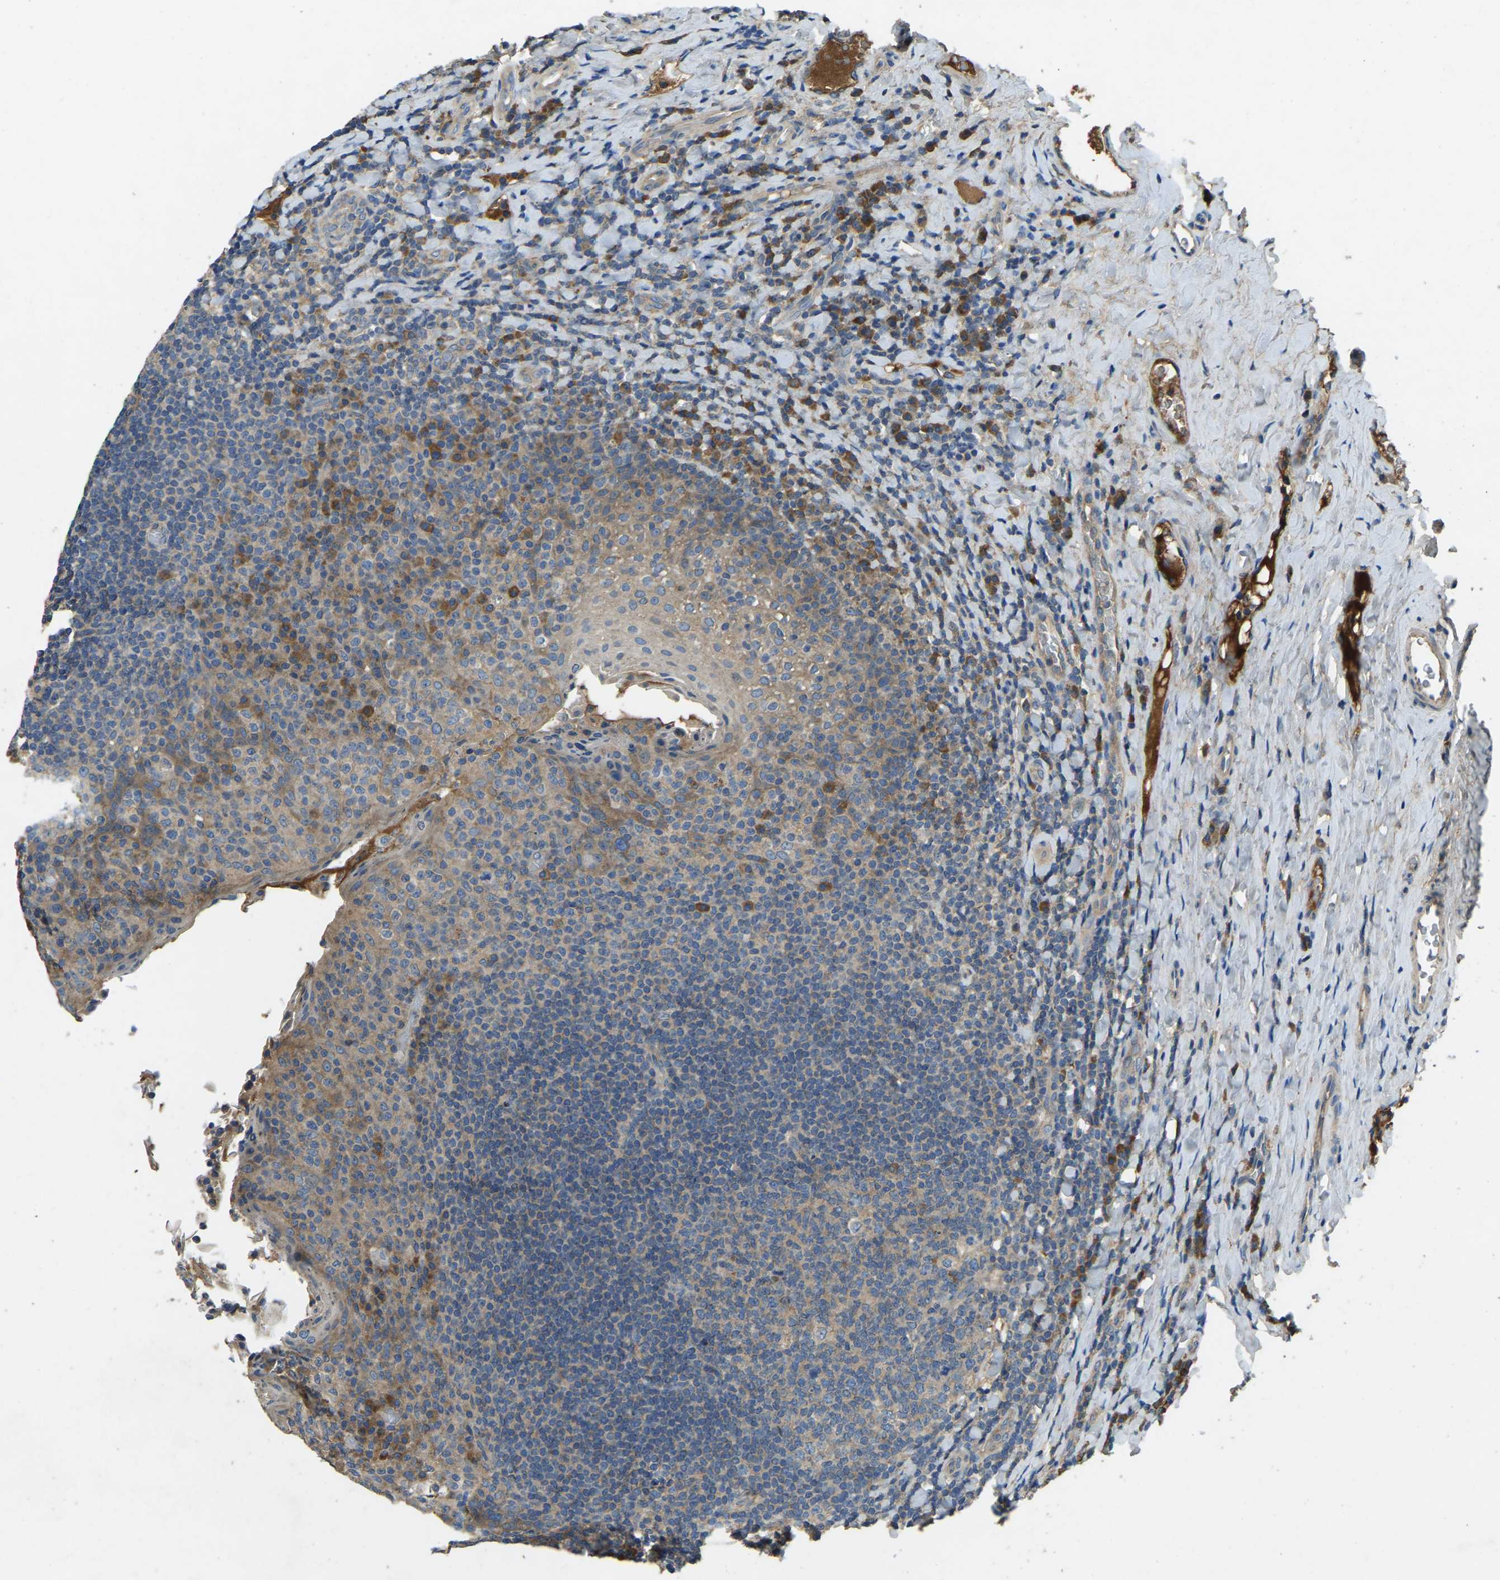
{"staining": {"intensity": "weak", "quantity": "25%-75%", "location": "cytoplasmic/membranous"}, "tissue": "tonsil", "cell_type": "Germinal center cells", "image_type": "normal", "snomed": [{"axis": "morphology", "description": "Normal tissue, NOS"}, {"axis": "topography", "description": "Tonsil"}], "caption": "Protein expression by immunohistochemistry (IHC) displays weak cytoplasmic/membranous expression in about 25%-75% of germinal center cells in unremarkable tonsil. Nuclei are stained in blue.", "gene": "ATP8B1", "patient": {"sex": "male", "age": 17}}